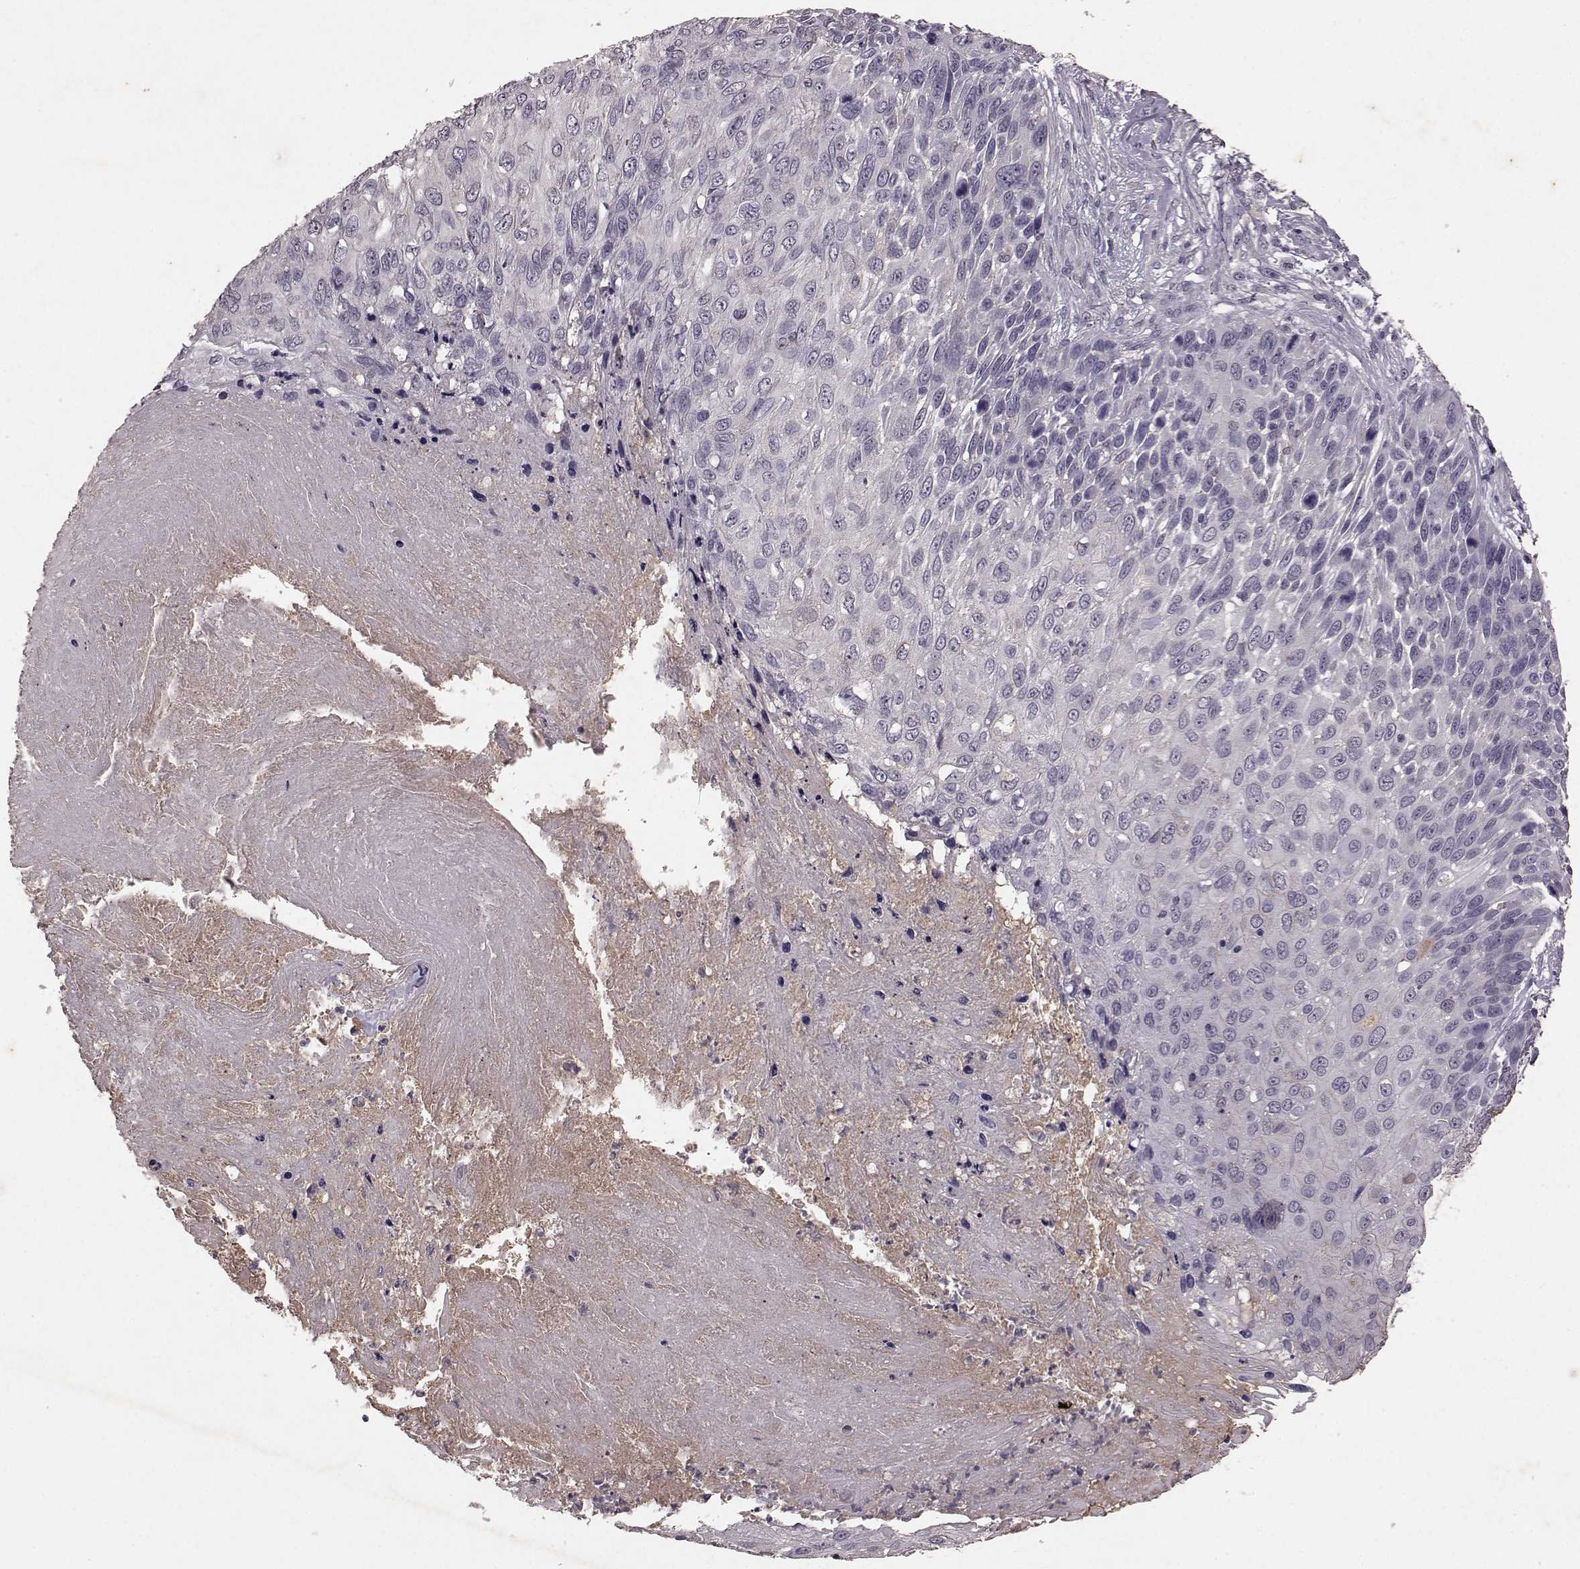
{"staining": {"intensity": "negative", "quantity": "none", "location": "none"}, "tissue": "skin cancer", "cell_type": "Tumor cells", "image_type": "cancer", "snomed": [{"axis": "morphology", "description": "Squamous cell carcinoma, NOS"}, {"axis": "topography", "description": "Skin"}], "caption": "This is an immunohistochemistry photomicrograph of human skin cancer. There is no expression in tumor cells.", "gene": "FRRS1L", "patient": {"sex": "male", "age": 92}}